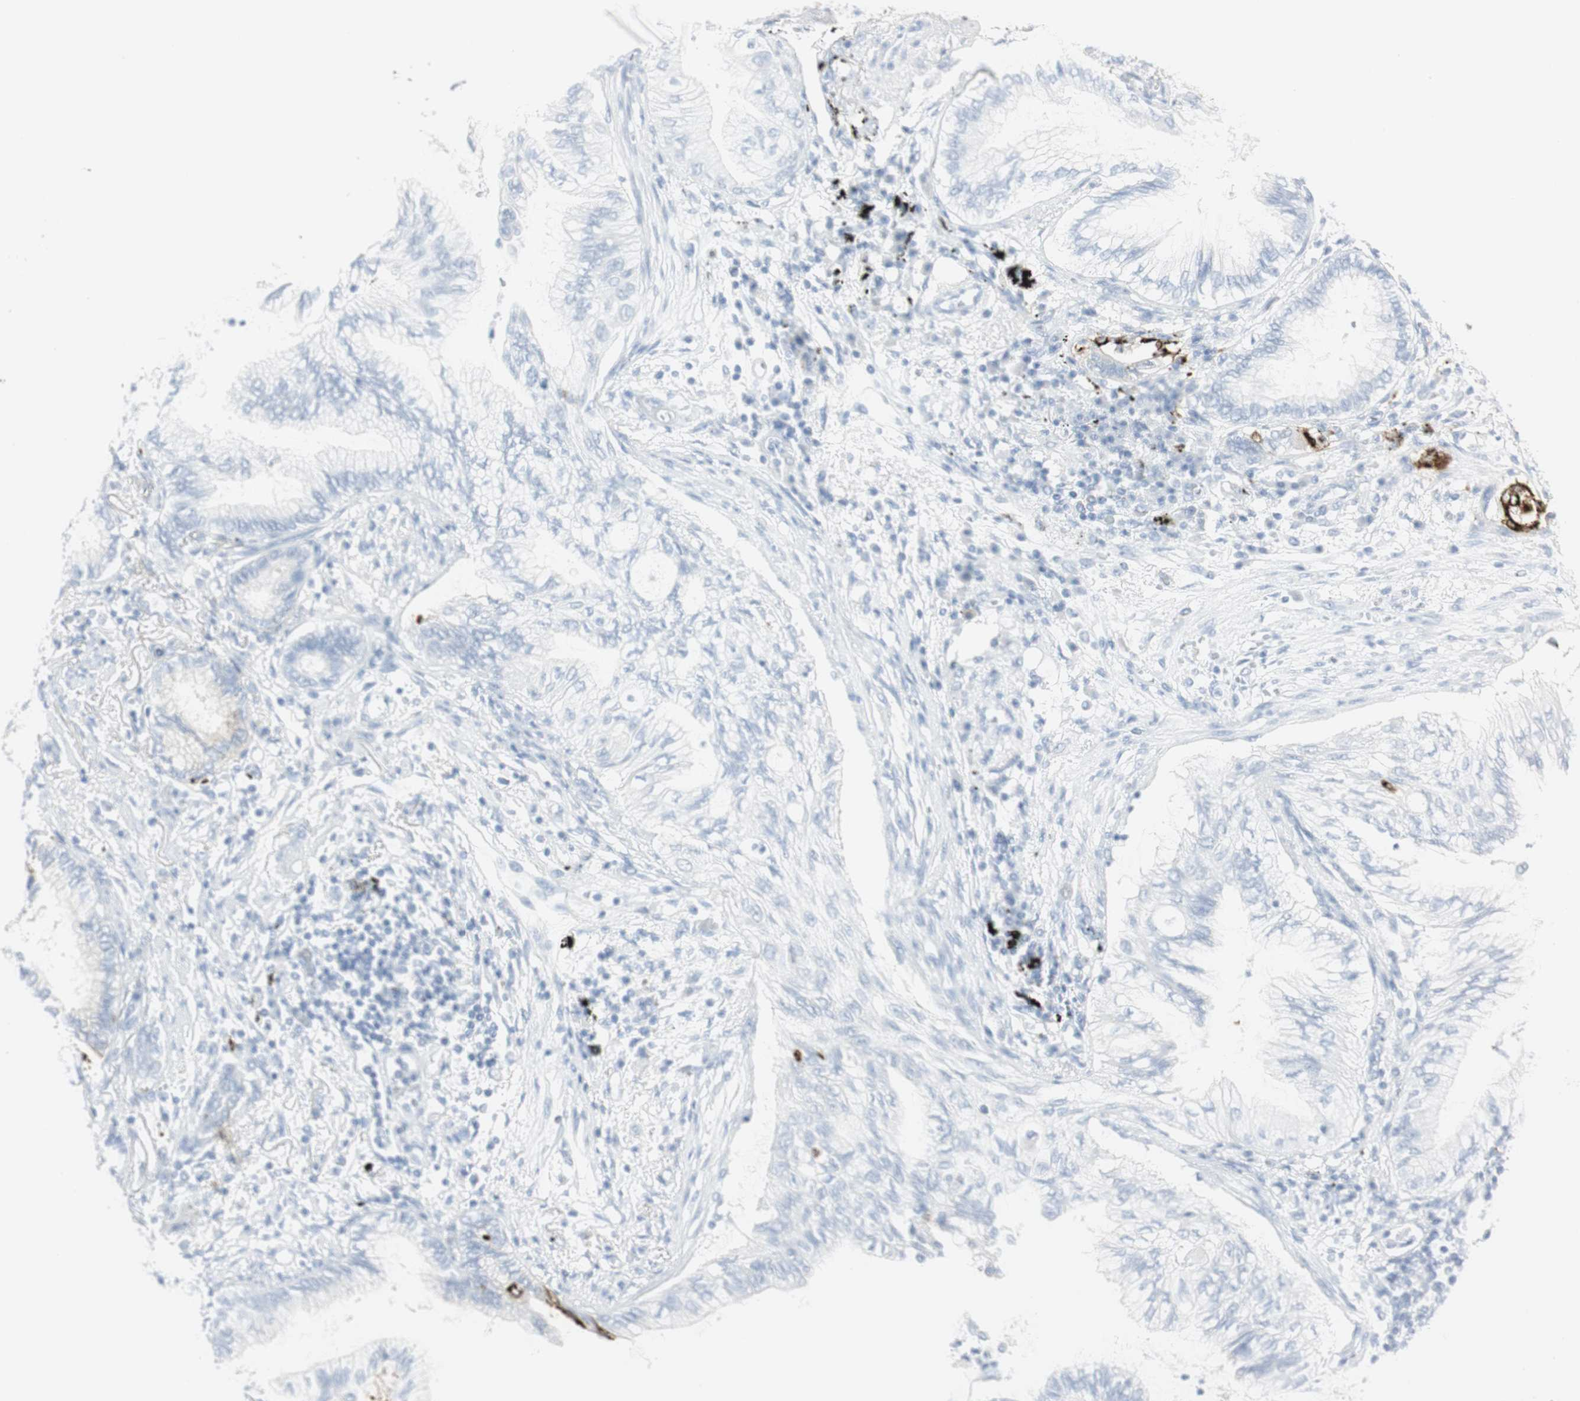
{"staining": {"intensity": "negative", "quantity": "none", "location": "none"}, "tissue": "lung cancer", "cell_type": "Tumor cells", "image_type": "cancer", "snomed": [{"axis": "morphology", "description": "Normal tissue, NOS"}, {"axis": "morphology", "description": "Adenocarcinoma, NOS"}, {"axis": "topography", "description": "Bronchus"}, {"axis": "topography", "description": "Lung"}], "caption": "Immunohistochemistry (IHC) photomicrograph of neoplastic tissue: human lung cancer stained with DAB demonstrates no significant protein positivity in tumor cells. Brightfield microscopy of immunohistochemistry (IHC) stained with DAB (brown) and hematoxylin (blue), captured at high magnification.", "gene": "NAPSA", "patient": {"sex": "female", "age": 70}}